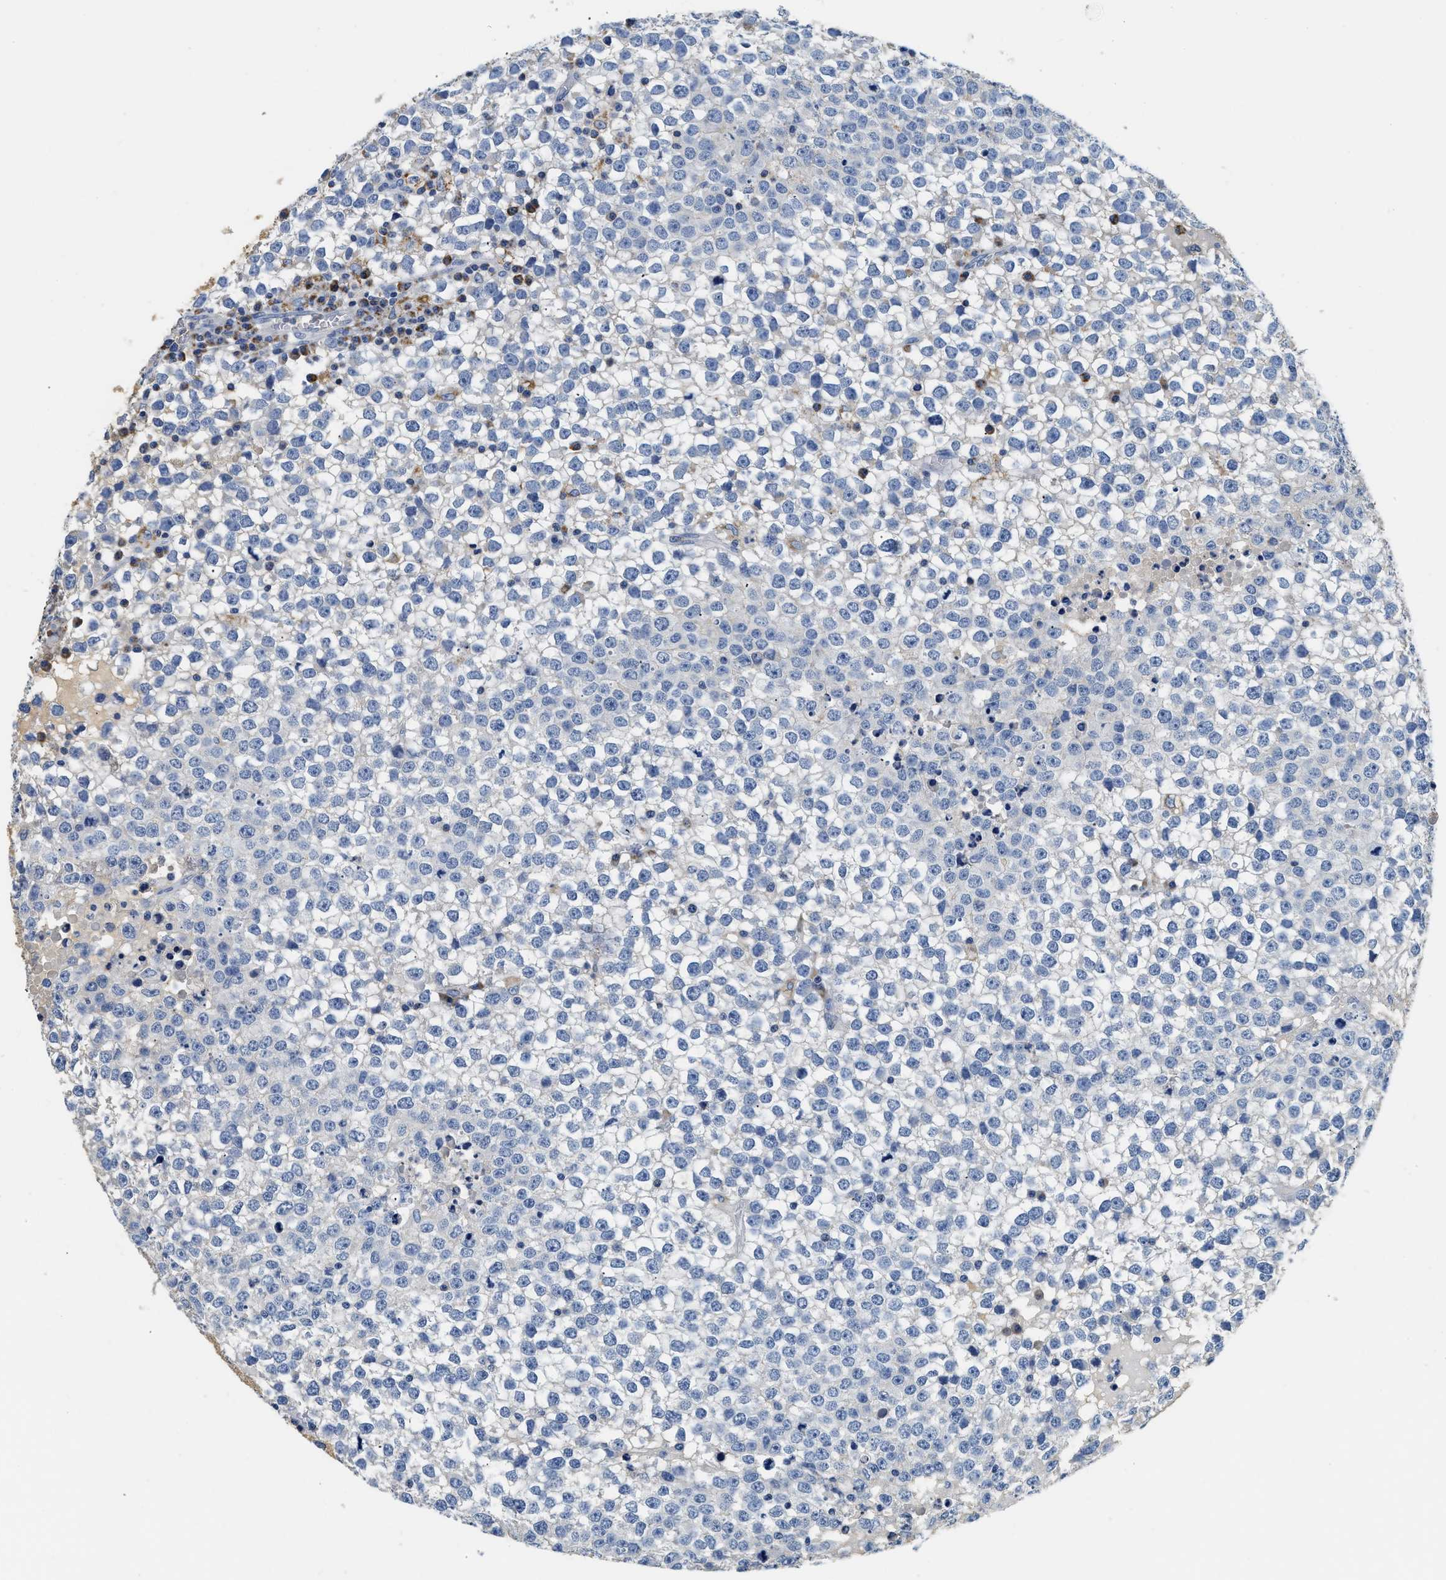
{"staining": {"intensity": "negative", "quantity": "none", "location": "none"}, "tissue": "testis cancer", "cell_type": "Tumor cells", "image_type": "cancer", "snomed": [{"axis": "morphology", "description": "Seminoma, NOS"}, {"axis": "topography", "description": "Testis"}], "caption": "Immunohistochemistry (IHC) histopathology image of human testis cancer (seminoma) stained for a protein (brown), which reveals no staining in tumor cells.", "gene": "PCK2", "patient": {"sex": "male", "age": 65}}